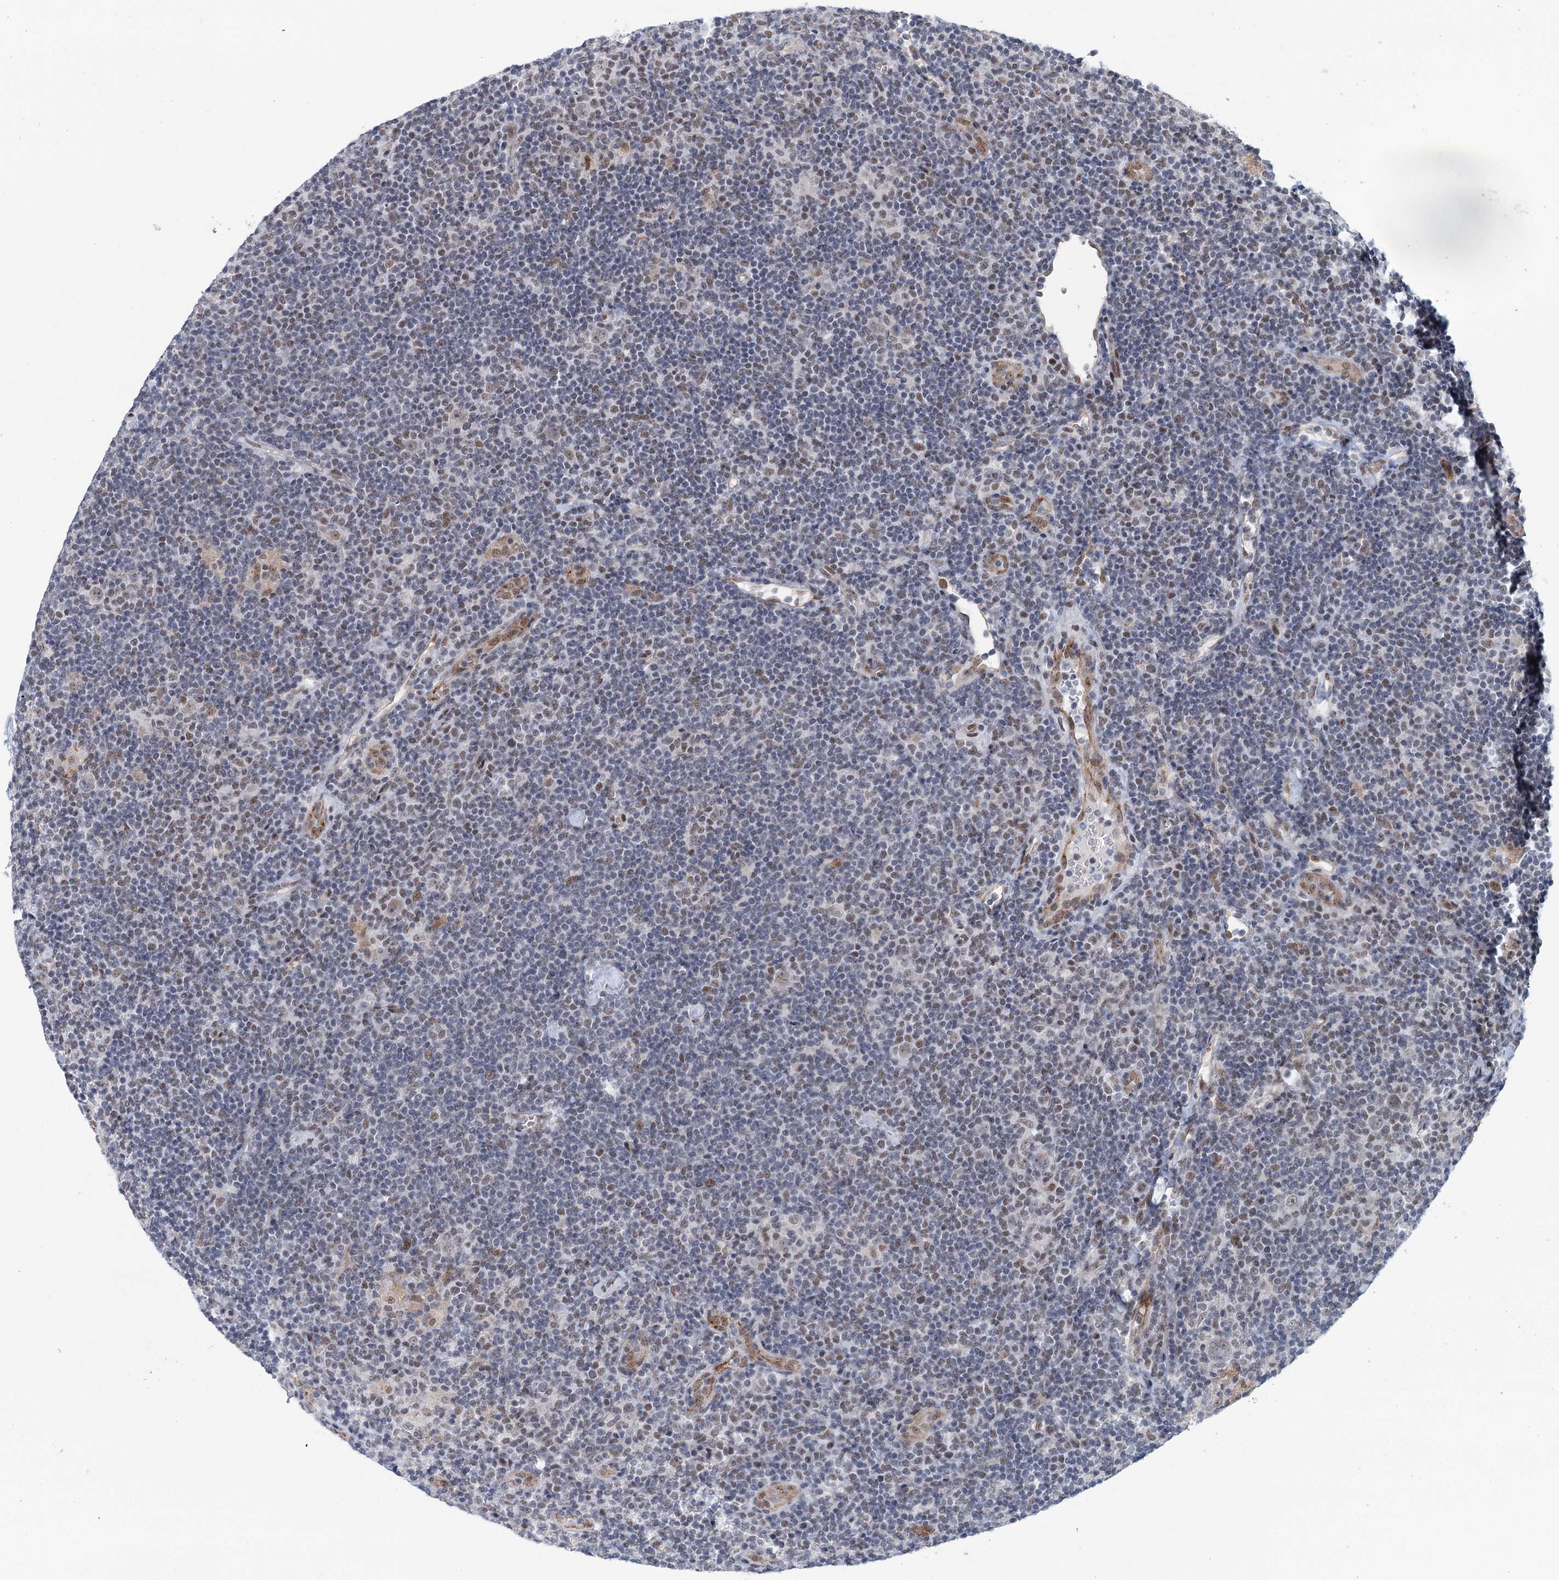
{"staining": {"intensity": "negative", "quantity": "none", "location": "none"}, "tissue": "lymphoma", "cell_type": "Tumor cells", "image_type": "cancer", "snomed": [{"axis": "morphology", "description": "Hodgkin's disease, NOS"}, {"axis": "topography", "description": "Lymph node"}], "caption": "High power microscopy histopathology image of an IHC photomicrograph of lymphoma, revealing no significant positivity in tumor cells.", "gene": "FAM53A", "patient": {"sex": "female", "age": 57}}